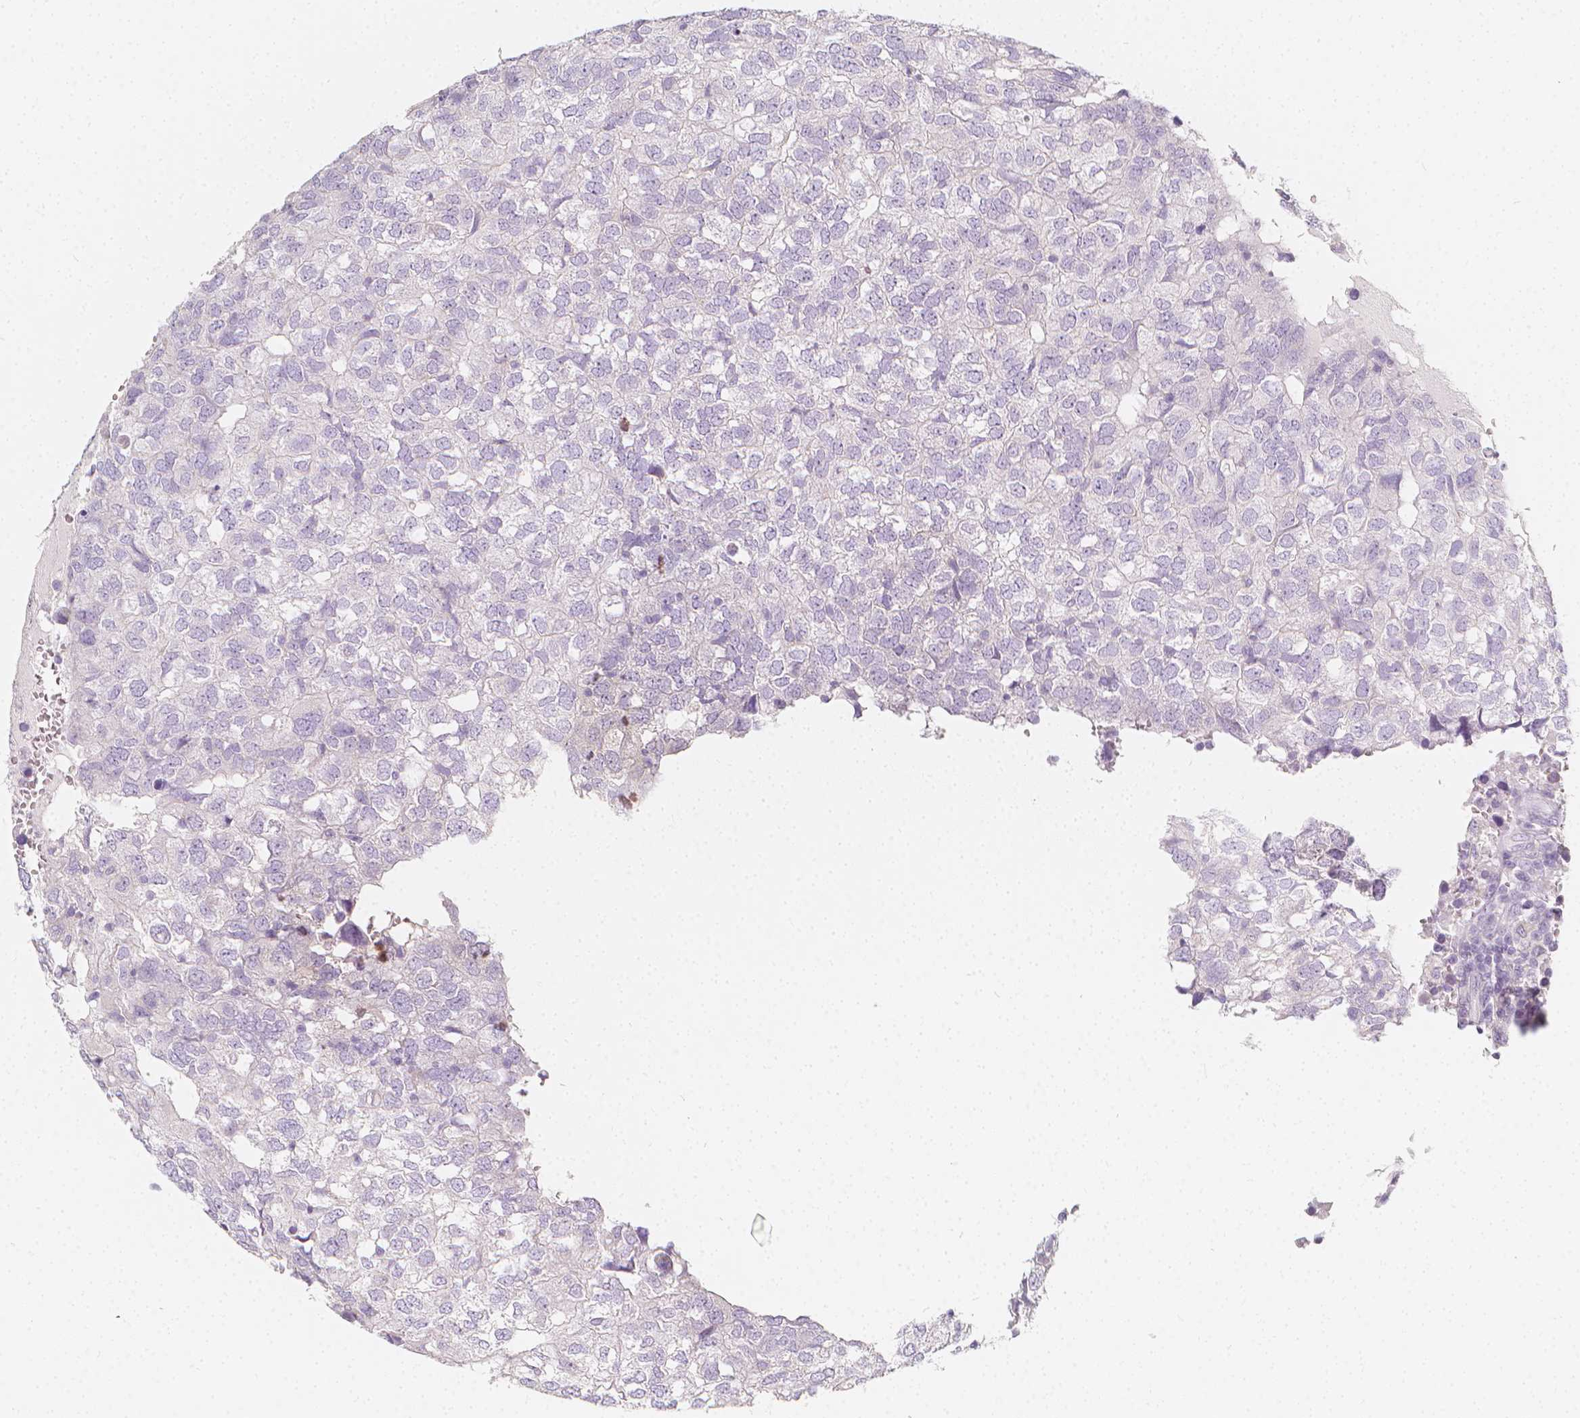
{"staining": {"intensity": "negative", "quantity": "none", "location": "none"}, "tissue": "breast cancer", "cell_type": "Tumor cells", "image_type": "cancer", "snomed": [{"axis": "morphology", "description": "Duct carcinoma"}, {"axis": "topography", "description": "Breast"}], "caption": "Immunohistochemical staining of human breast cancer (invasive ductal carcinoma) demonstrates no significant staining in tumor cells. Nuclei are stained in blue.", "gene": "RBFOX1", "patient": {"sex": "female", "age": 30}}